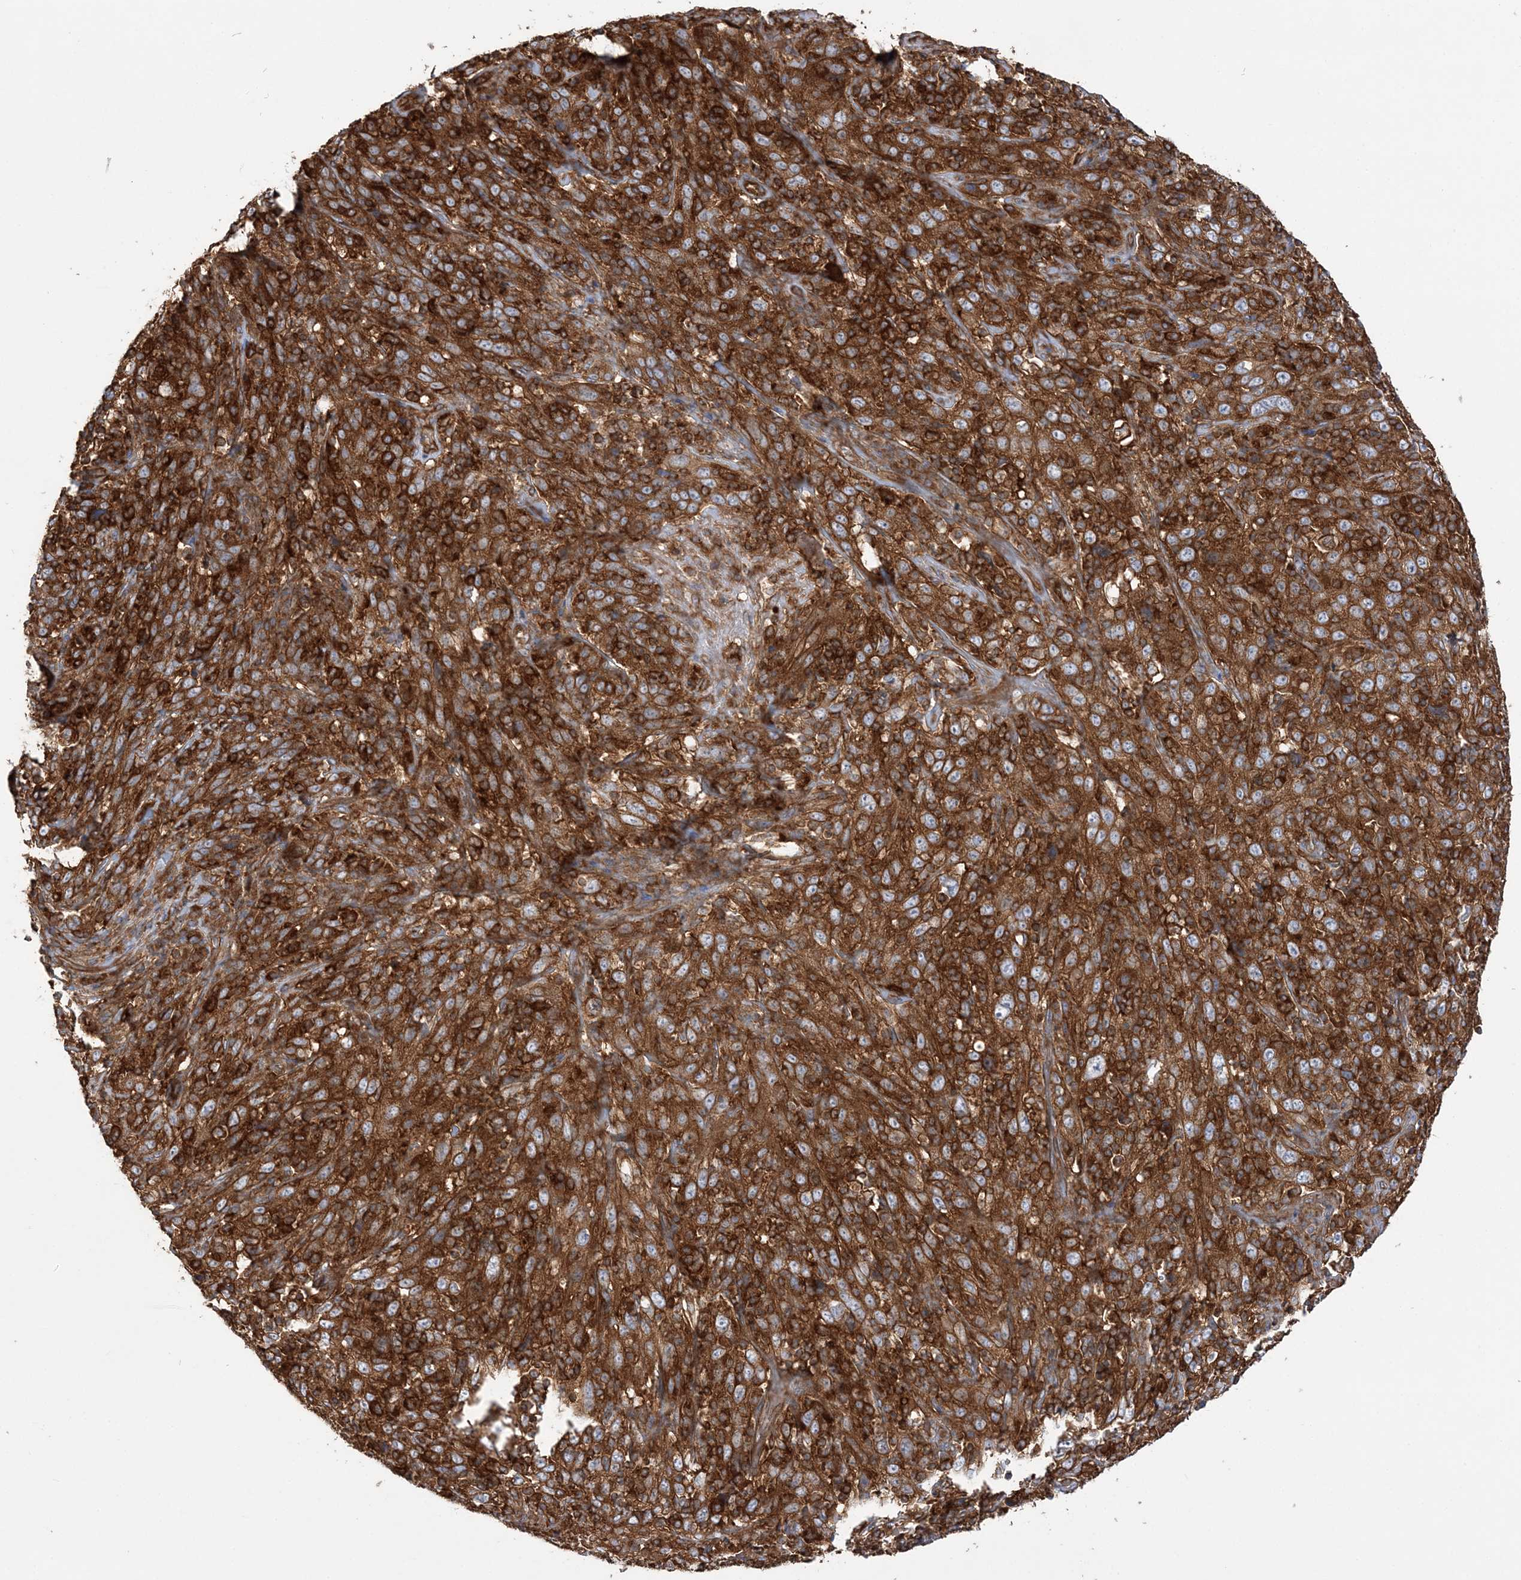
{"staining": {"intensity": "strong", "quantity": ">75%", "location": "cytoplasmic/membranous"}, "tissue": "cervical cancer", "cell_type": "Tumor cells", "image_type": "cancer", "snomed": [{"axis": "morphology", "description": "Squamous cell carcinoma, NOS"}, {"axis": "topography", "description": "Cervix"}], "caption": "Protein staining of cervical cancer (squamous cell carcinoma) tissue displays strong cytoplasmic/membranous expression in approximately >75% of tumor cells.", "gene": "TBC1D5", "patient": {"sex": "female", "age": 46}}